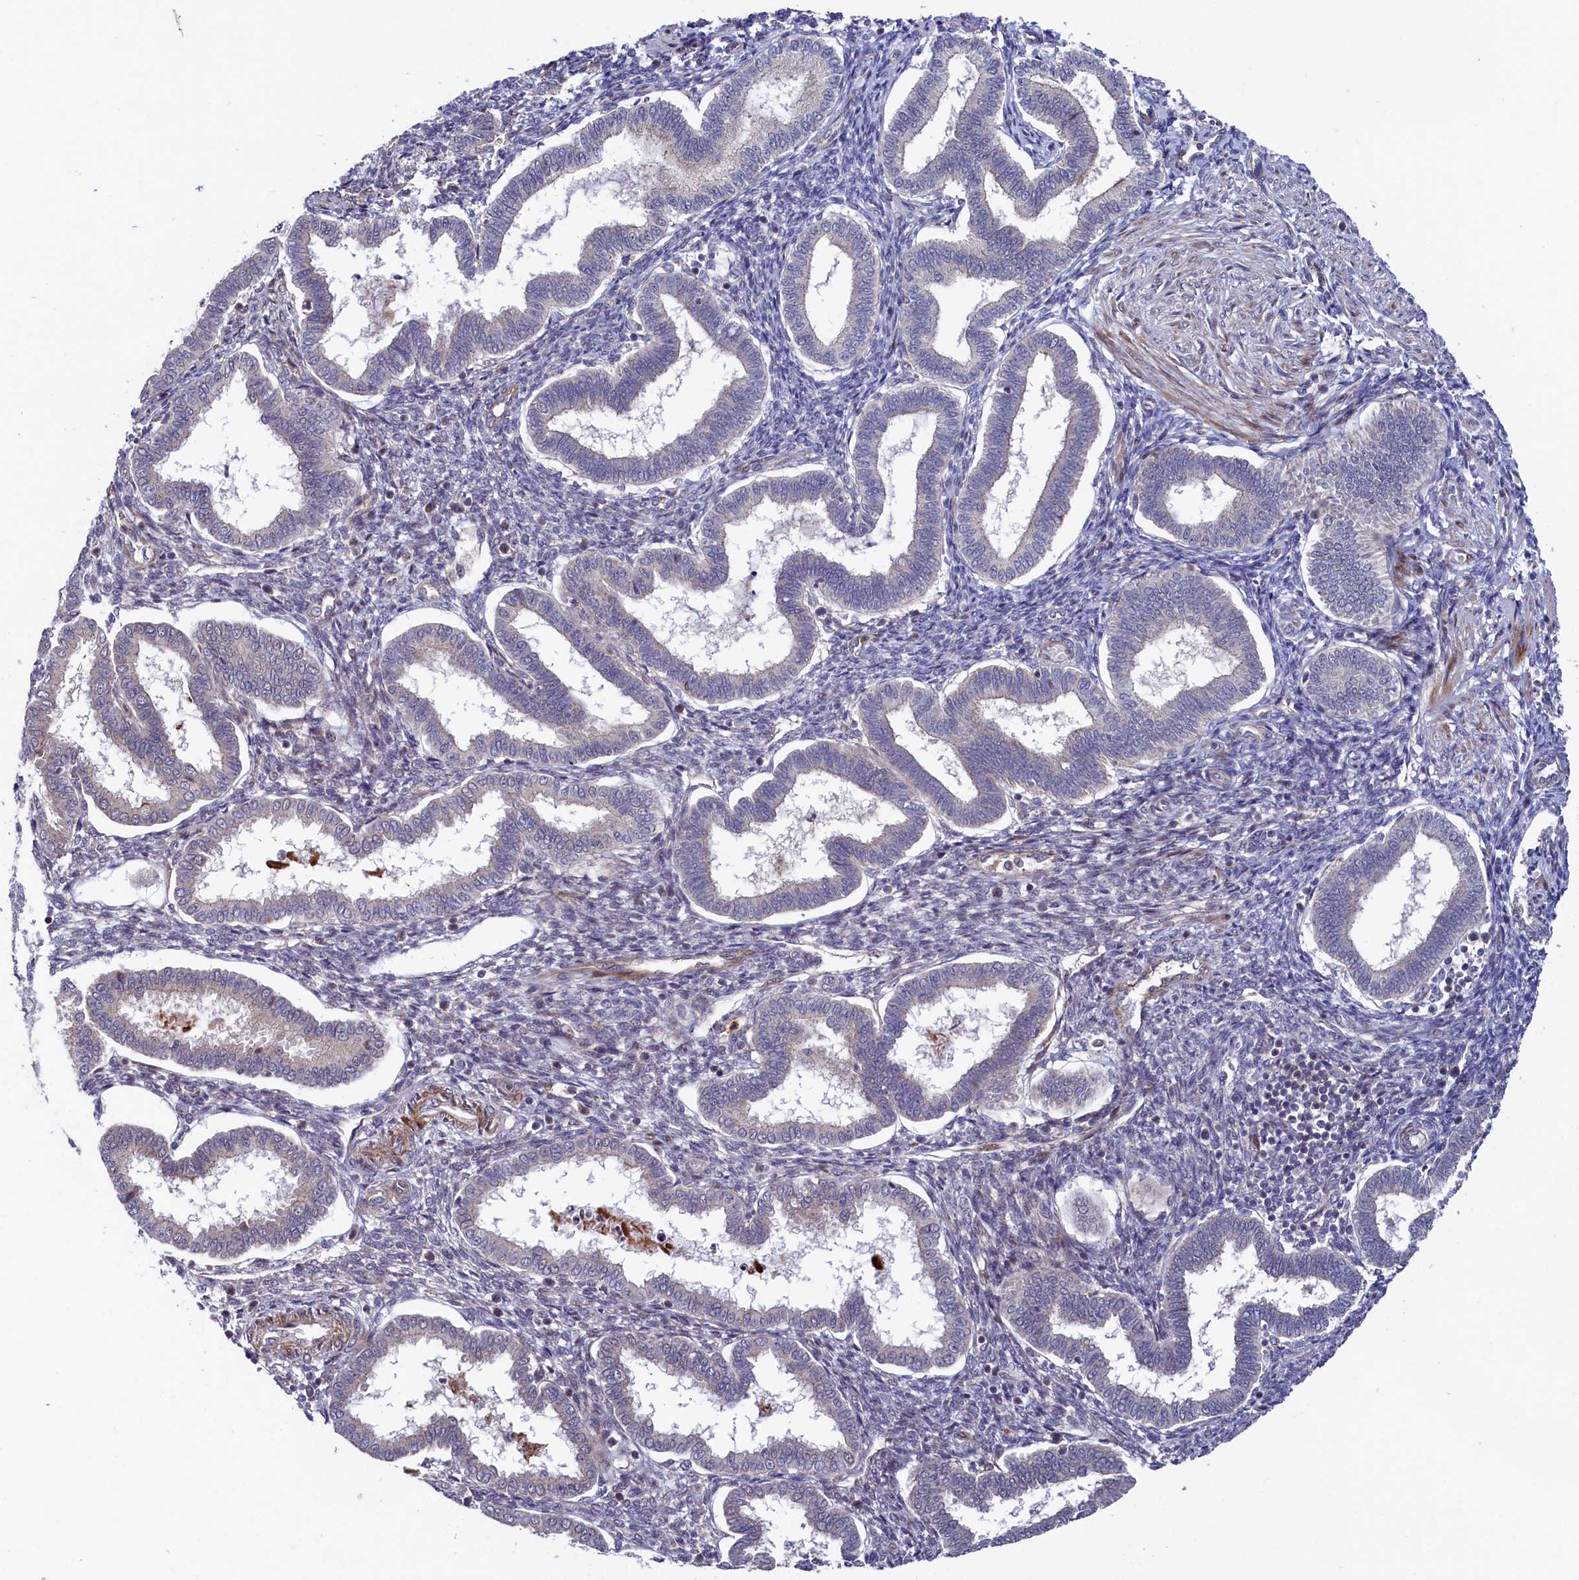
{"staining": {"intensity": "negative", "quantity": "none", "location": "none"}, "tissue": "endometrium", "cell_type": "Cells in endometrial stroma", "image_type": "normal", "snomed": [{"axis": "morphology", "description": "Normal tissue, NOS"}, {"axis": "topography", "description": "Endometrium"}], "caption": "DAB immunohistochemical staining of normal endometrium displays no significant staining in cells in endometrial stroma. Nuclei are stained in blue.", "gene": "PIK3C3", "patient": {"sex": "female", "age": 24}}